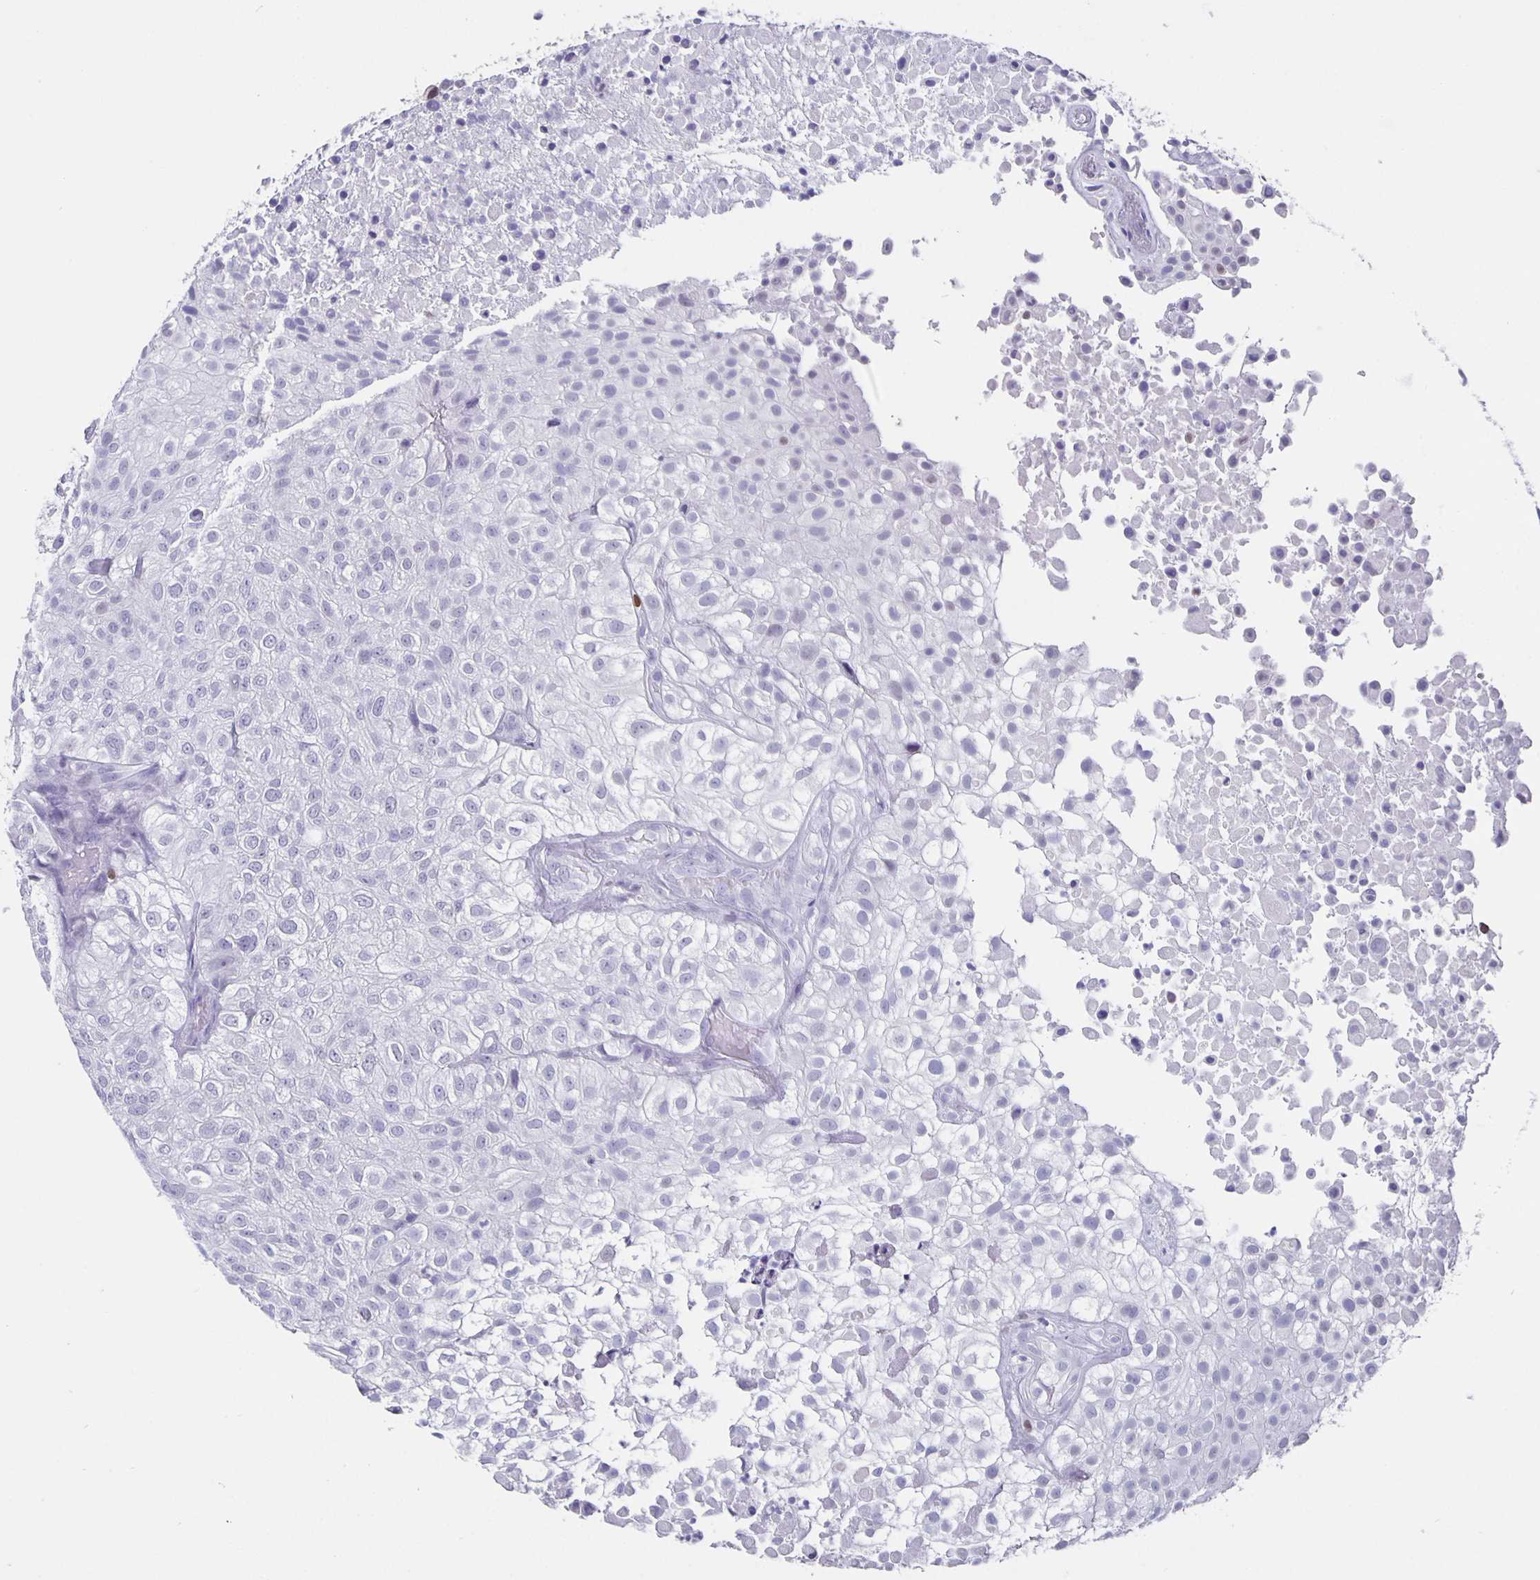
{"staining": {"intensity": "negative", "quantity": "none", "location": "none"}, "tissue": "urothelial cancer", "cell_type": "Tumor cells", "image_type": "cancer", "snomed": [{"axis": "morphology", "description": "Urothelial carcinoma, High grade"}, {"axis": "topography", "description": "Urinary bladder"}], "caption": "The immunohistochemistry (IHC) histopathology image has no significant positivity in tumor cells of urothelial cancer tissue.", "gene": "SATB2", "patient": {"sex": "male", "age": 56}}